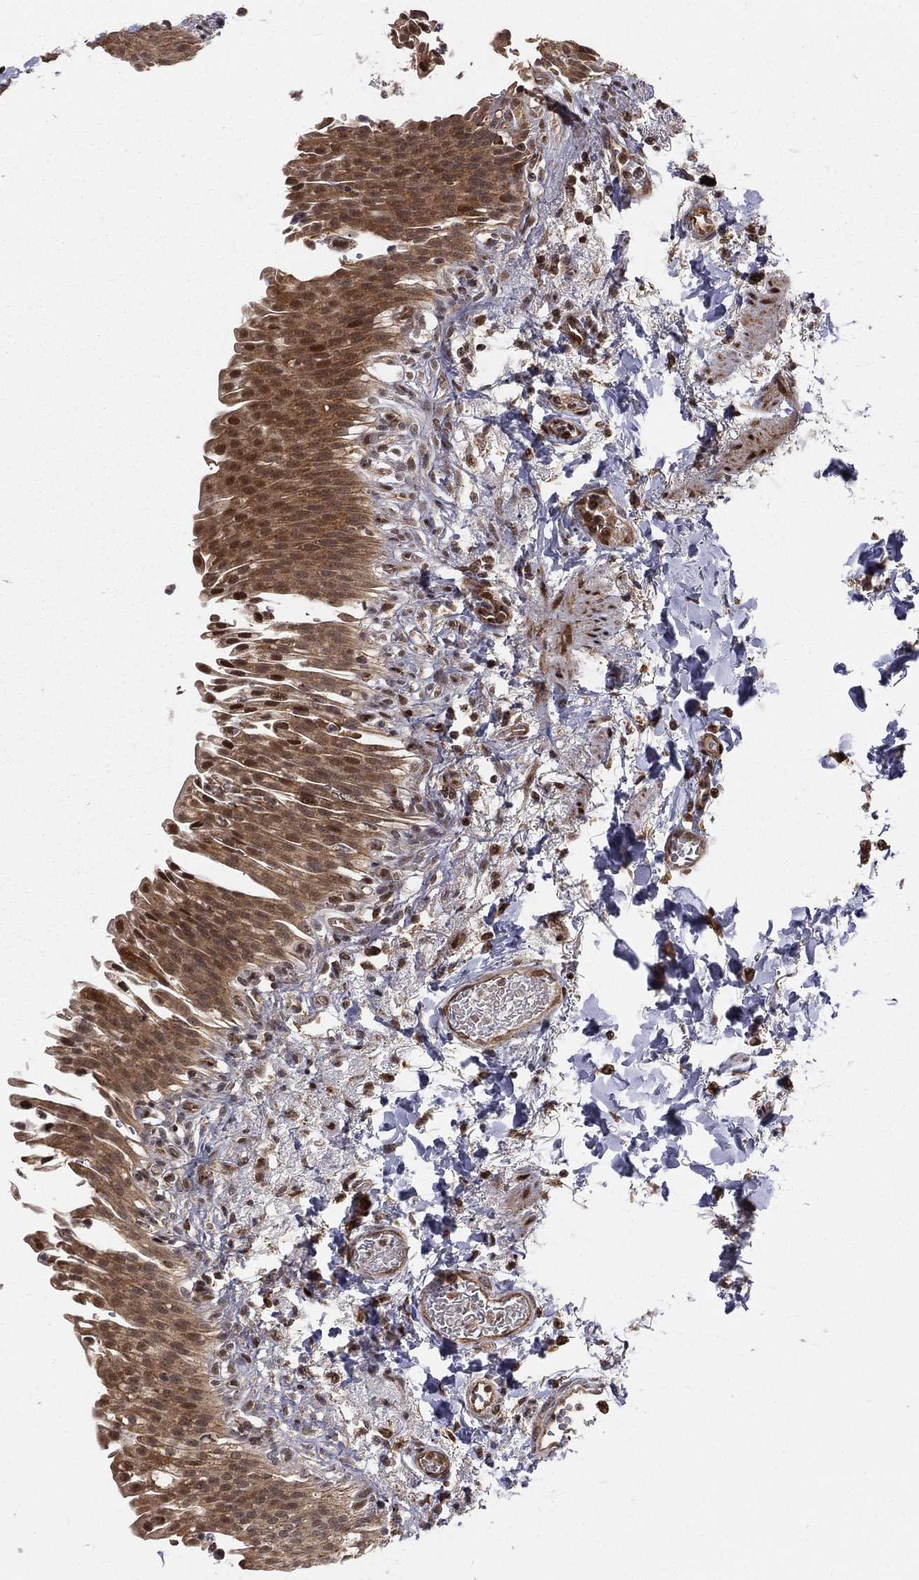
{"staining": {"intensity": "moderate", "quantity": "25%-75%", "location": "cytoplasmic/membranous,nuclear"}, "tissue": "urinary bladder", "cell_type": "Urothelial cells", "image_type": "normal", "snomed": [{"axis": "morphology", "description": "Normal tissue, NOS"}, {"axis": "topography", "description": "Urinary bladder"}], "caption": "The immunohistochemical stain labels moderate cytoplasmic/membranous,nuclear positivity in urothelial cells of unremarkable urinary bladder.", "gene": "MDM2", "patient": {"sex": "female", "age": 60}}